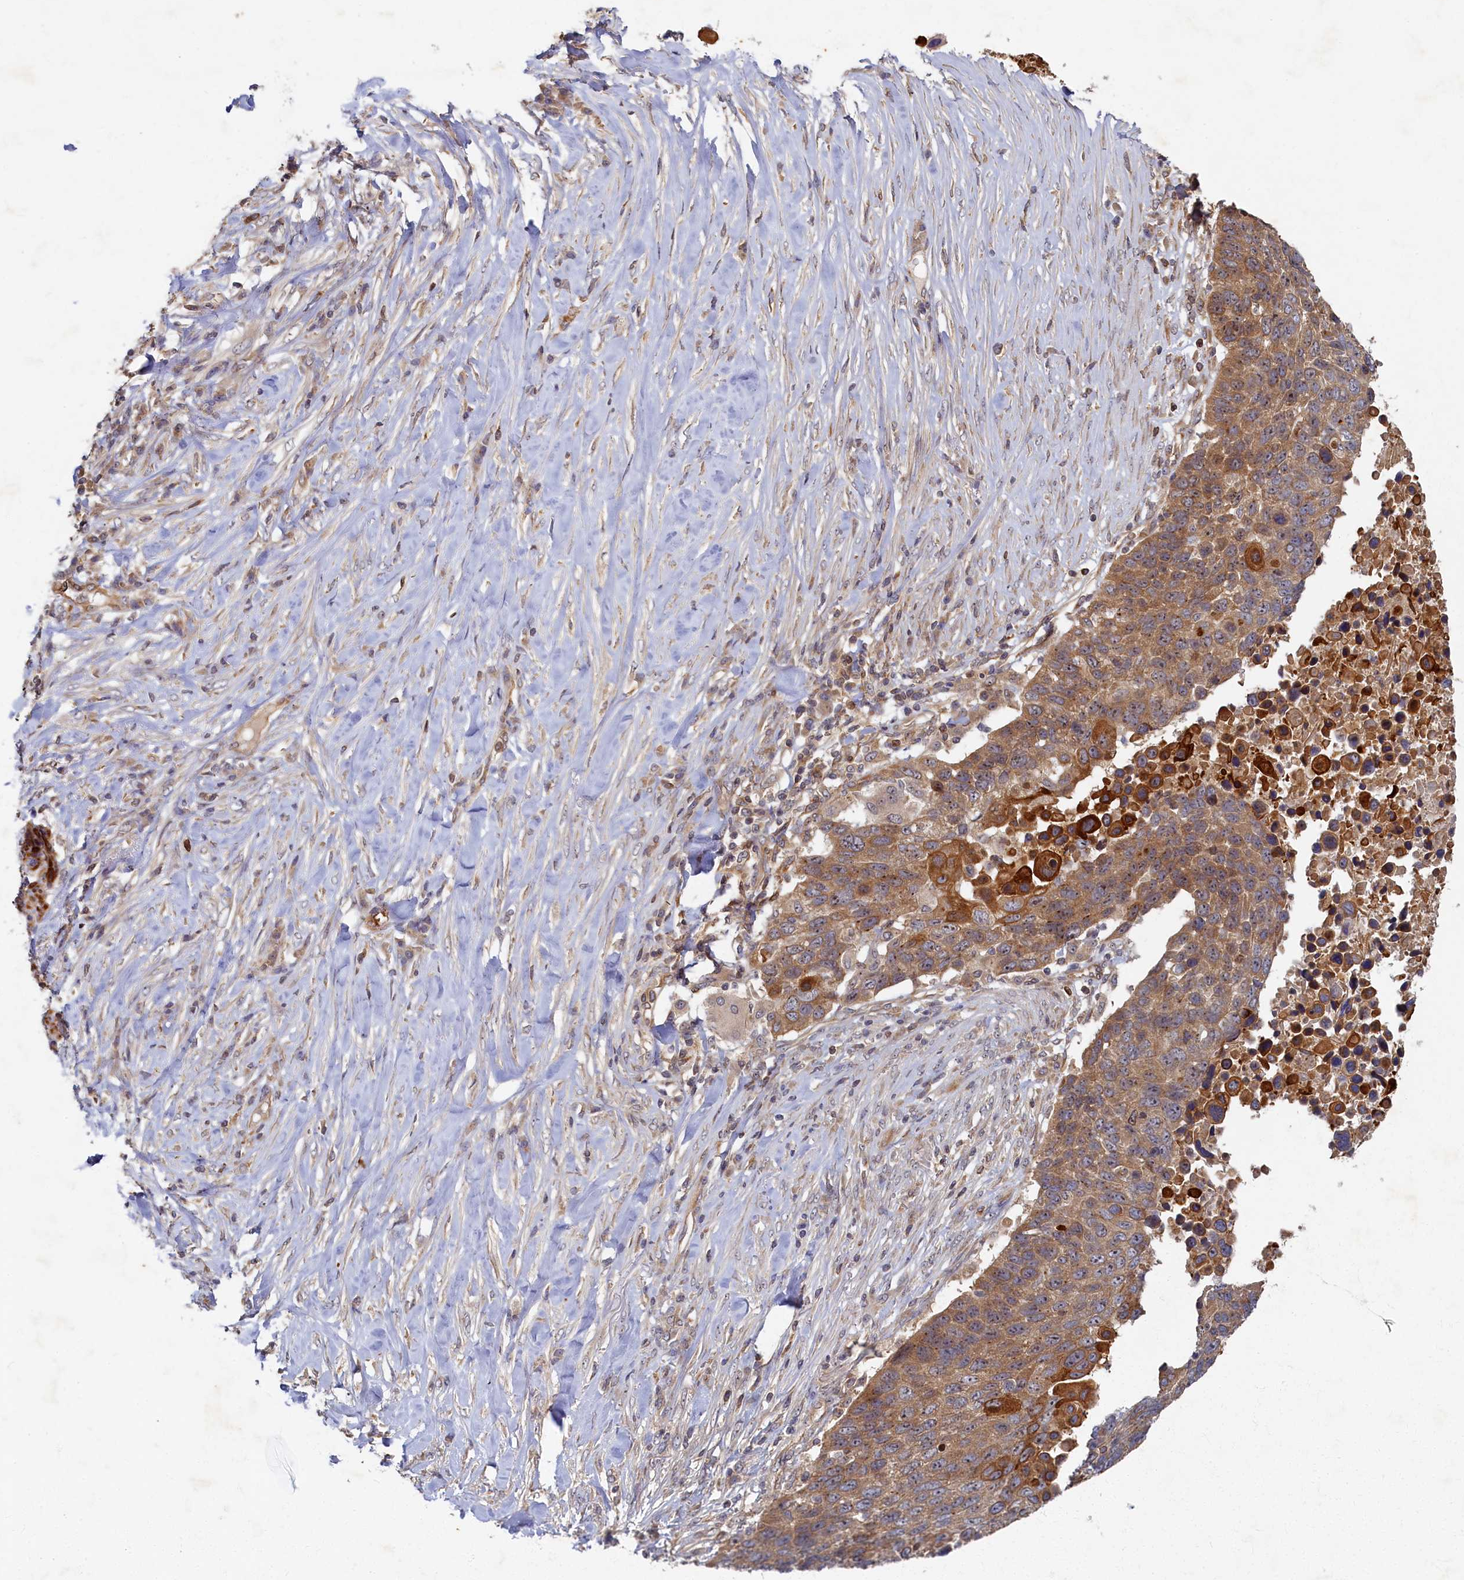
{"staining": {"intensity": "moderate", "quantity": ">75%", "location": "cytoplasmic/membranous"}, "tissue": "lung cancer", "cell_type": "Tumor cells", "image_type": "cancer", "snomed": [{"axis": "morphology", "description": "Normal tissue, NOS"}, {"axis": "morphology", "description": "Squamous cell carcinoma, NOS"}, {"axis": "topography", "description": "Lymph node"}, {"axis": "topography", "description": "Lung"}], "caption": "Tumor cells show medium levels of moderate cytoplasmic/membranous staining in about >75% of cells in squamous cell carcinoma (lung).", "gene": "CEP20", "patient": {"sex": "male", "age": 66}}